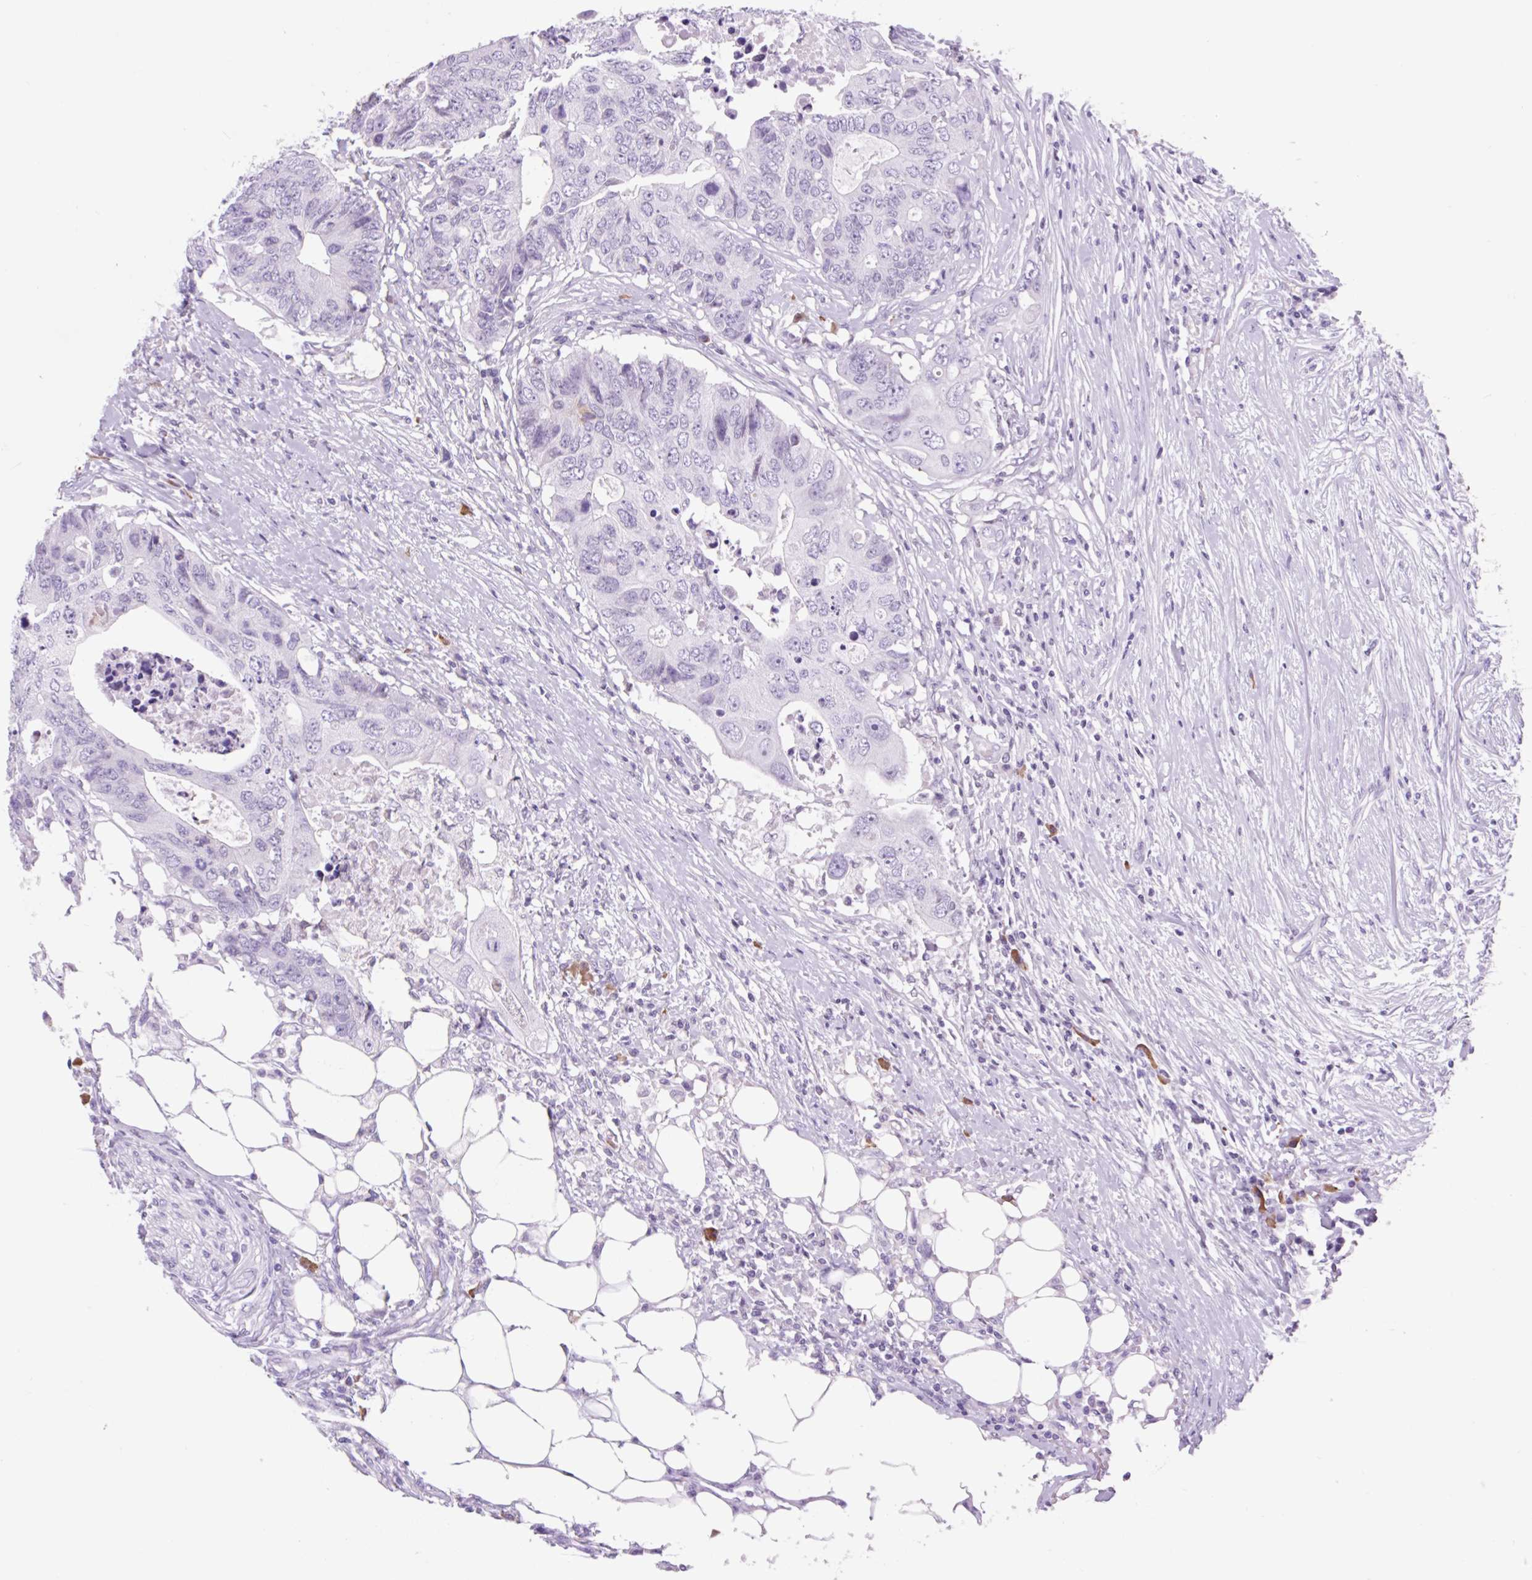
{"staining": {"intensity": "negative", "quantity": "none", "location": "none"}, "tissue": "colorectal cancer", "cell_type": "Tumor cells", "image_type": "cancer", "snomed": [{"axis": "morphology", "description": "Adenocarcinoma, NOS"}, {"axis": "topography", "description": "Colon"}], "caption": "Immunohistochemical staining of human colorectal cancer (adenocarcinoma) shows no significant staining in tumor cells.", "gene": "VPREB1", "patient": {"sex": "male", "age": 71}}